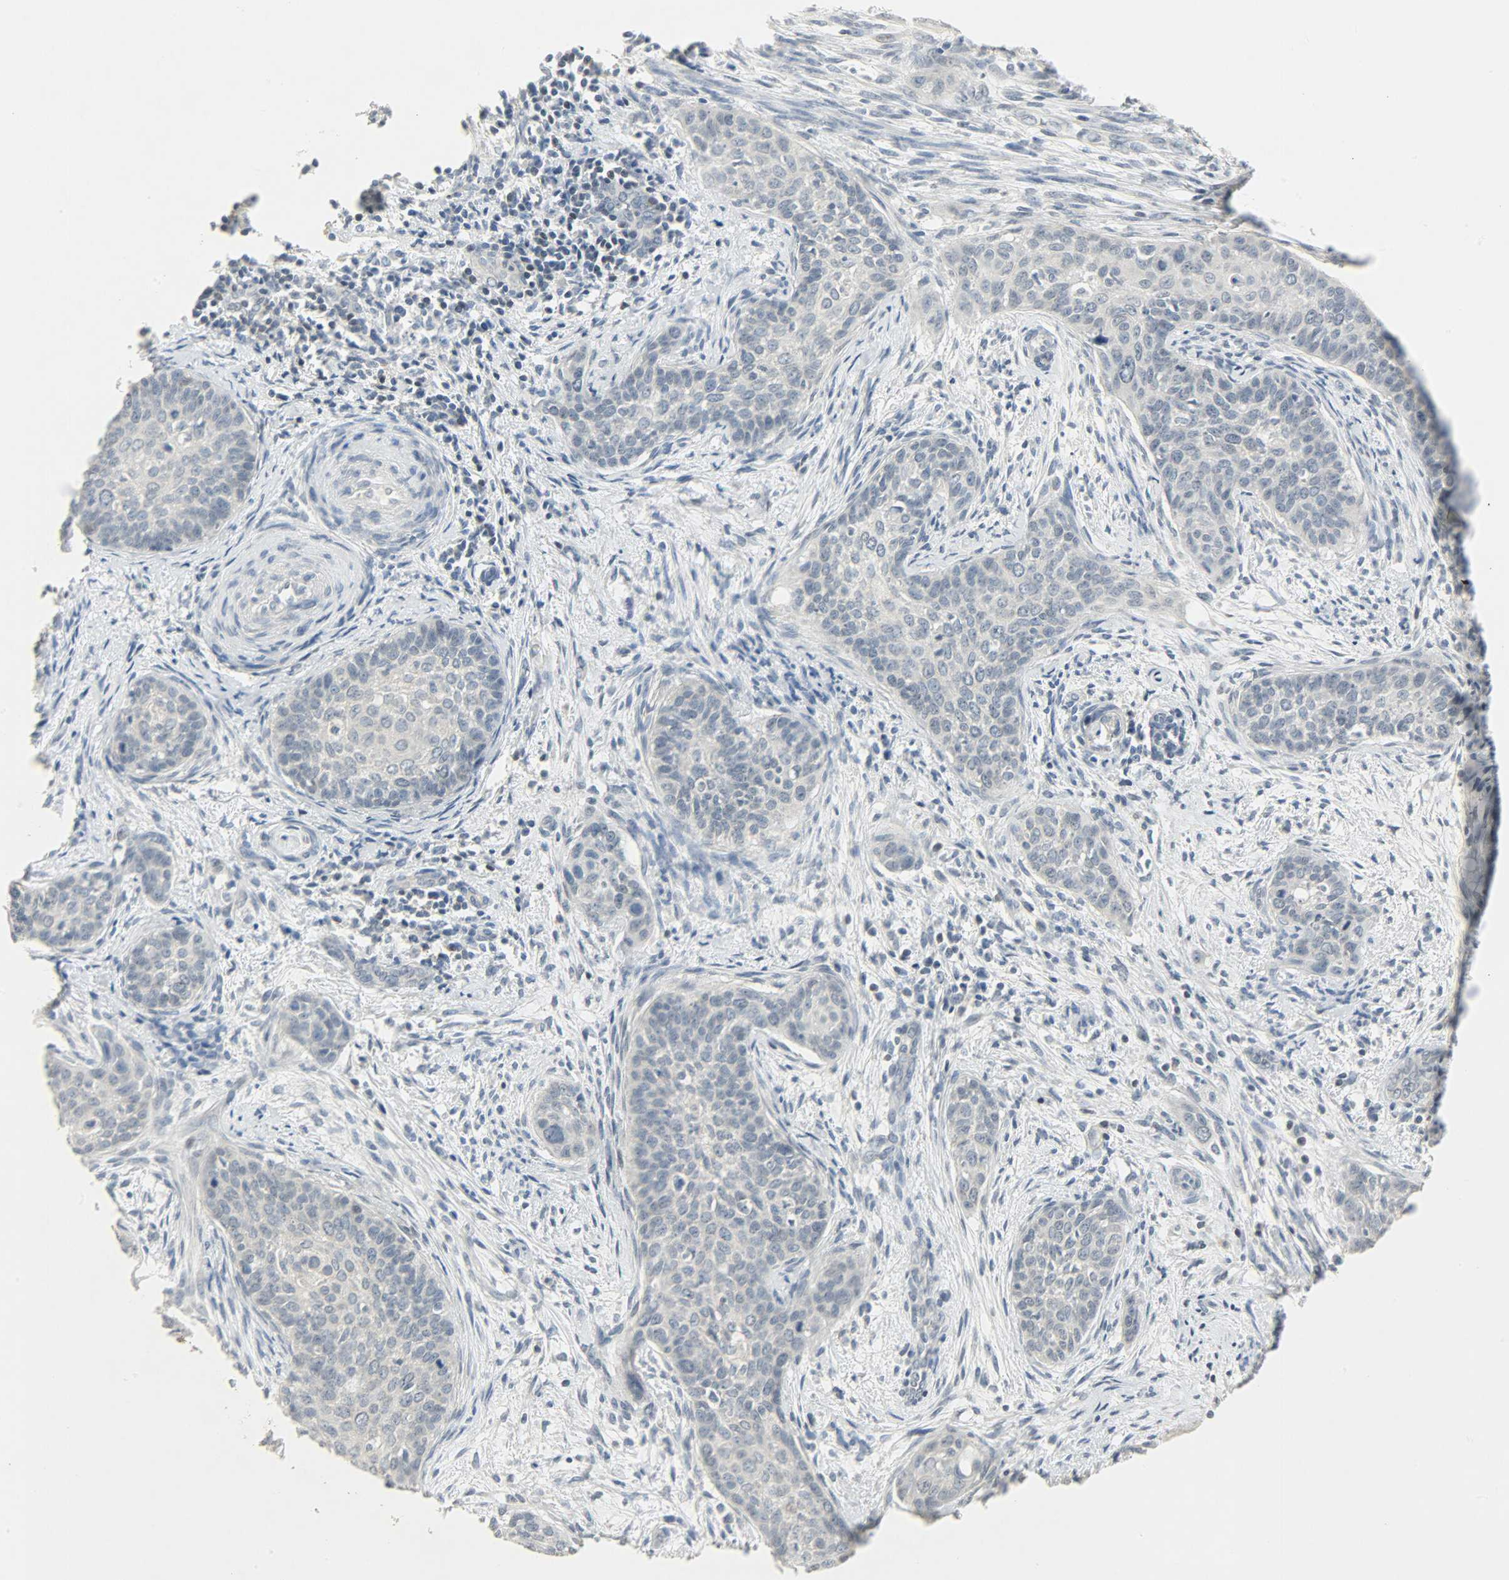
{"staining": {"intensity": "negative", "quantity": "none", "location": "none"}, "tissue": "cervical cancer", "cell_type": "Tumor cells", "image_type": "cancer", "snomed": [{"axis": "morphology", "description": "Squamous cell carcinoma, NOS"}, {"axis": "topography", "description": "Cervix"}], "caption": "Immunohistochemistry histopathology image of neoplastic tissue: cervical cancer (squamous cell carcinoma) stained with DAB (3,3'-diaminobenzidine) shows no significant protein positivity in tumor cells.", "gene": "CAMK4", "patient": {"sex": "female", "age": 33}}